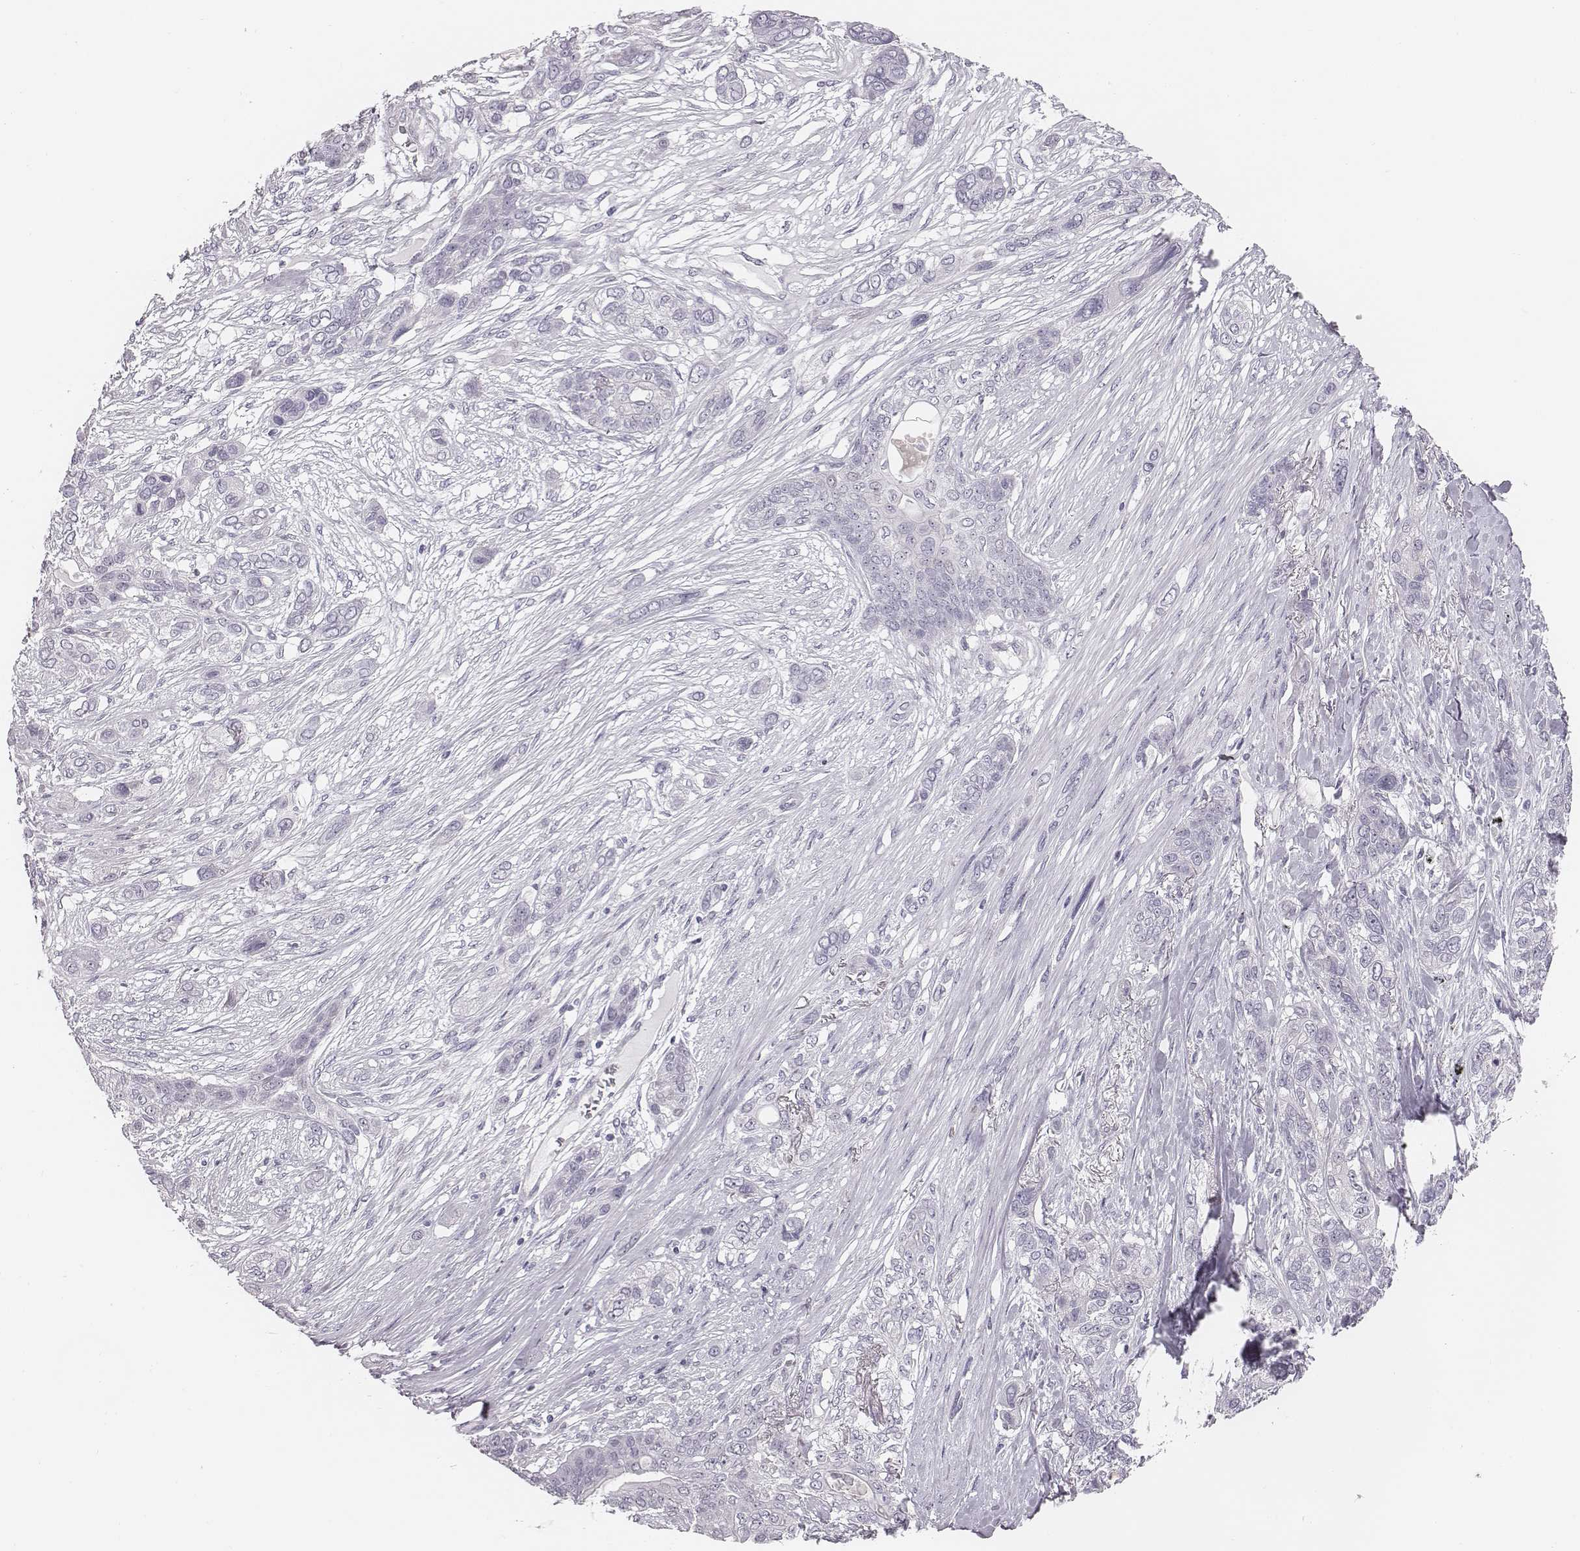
{"staining": {"intensity": "negative", "quantity": "none", "location": "none"}, "tissue": "lung cancer", "cell_type": "Tumor cells", "image_type": "cancer", "snomed": [{"axis": "morphology", "description": "Squamous cell carcinoma, NOS"}, {"axis": "topography", "description": "Lung"}], "caption": "Tumor cells are negative for brown protein staining in lung cancer (squamous cell carcinoma).", "gene": "CACNG4", "patient": {"sex": "female", "age": 70}}